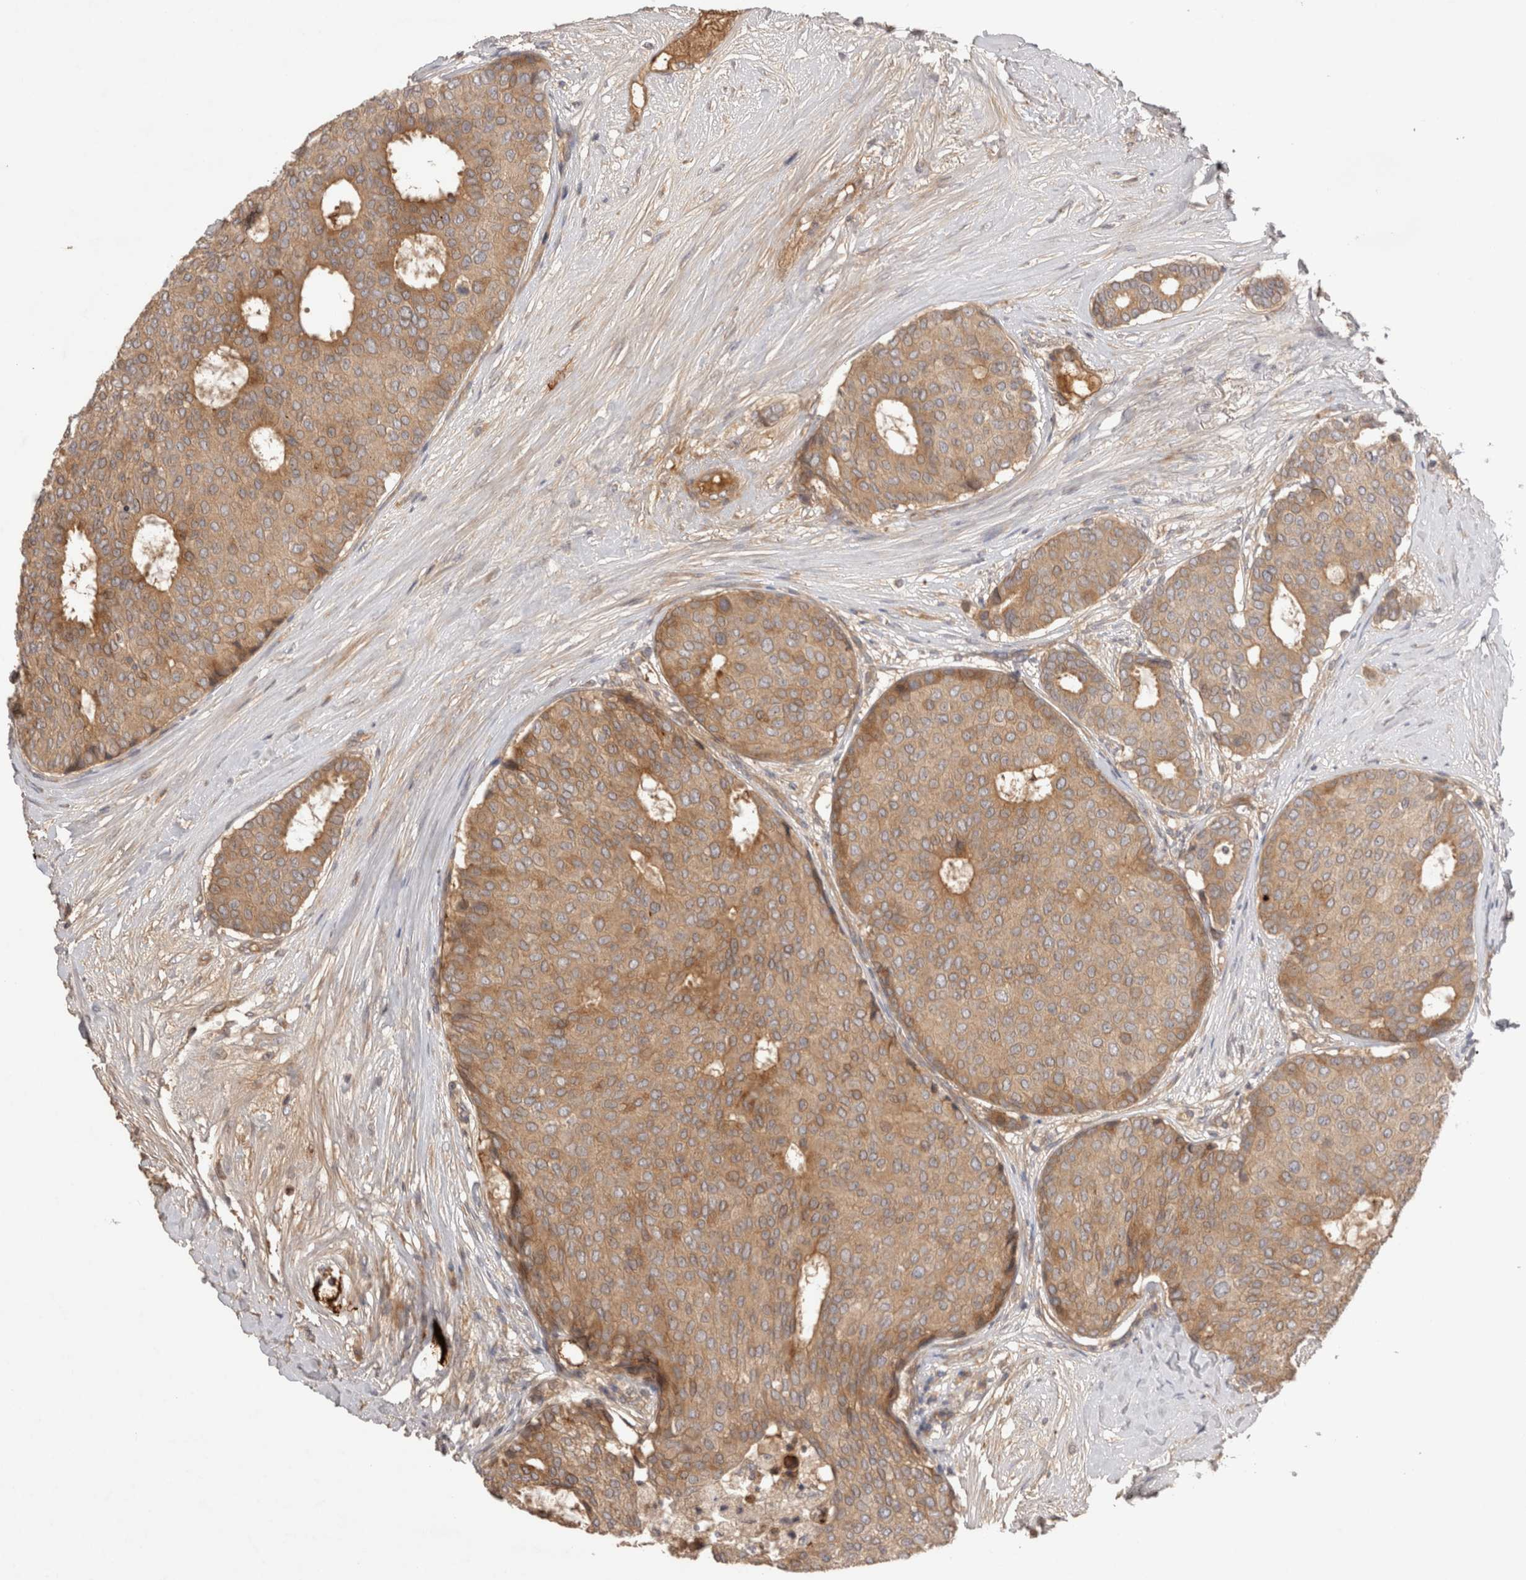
{"staining": {"intensity": "moderate", "quantity": ">75%", "location": "cytoplasmic/membranous"}, "tissue": "breast cancer", "cell_type": "Tumor cells", "image_type": "cancer", "snomed": [{"axis": "morphology", "description": "Duct carcinoma"}, {"axis": "topography", "description": "Breast"}], "caption": "Moderate cytoplasmic/membranous protein staining is identified in about >75% of tumor cells in intraductal carcinoma (breast).", "gene": "PPP1R42", "patient": {"sex": "female", "age": 75}}